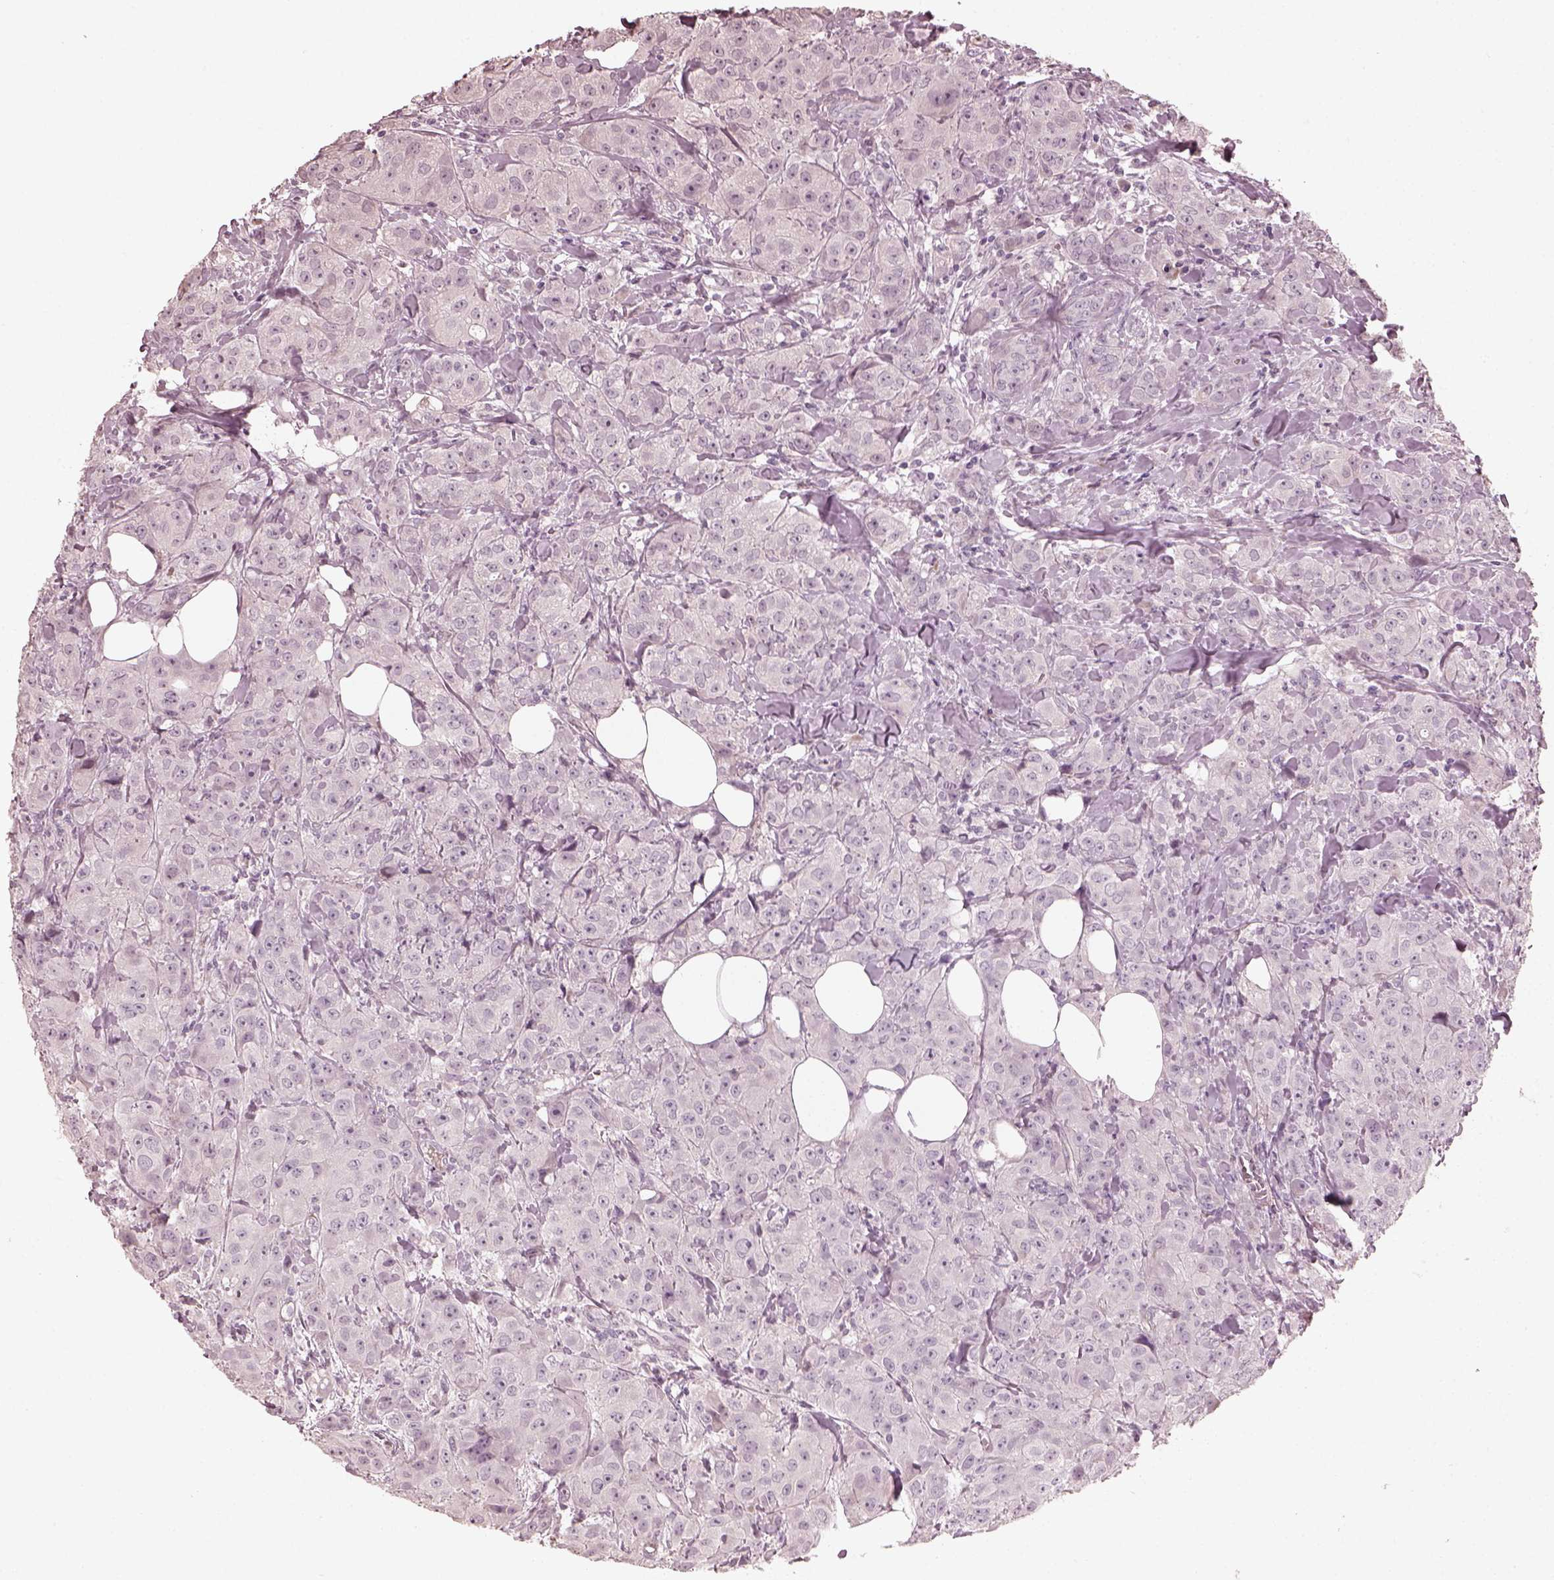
{"staining": {"intensity": "negative", "quantity": "none", "location": "none"}, "tissue": "breast cancer", "cell_type": "Tumor cells", "image_type": "cancer", "snomed": [{"axis": "morphology", "description": "Duct carcinoma"}, {"axis": "topography", "description": "Breast"}], "caption": "Photomicrograph shows no significant protein positivity in tumor cells of breast invasive ductal carcinoma. The staining was performed using DAB to visualize the protein expression in brown, while the nuclei were stained in blue with hematoxylin (Magnification: 20x).", "gene": "OPTC", "patient": {"sex": "female", "age": 43}}